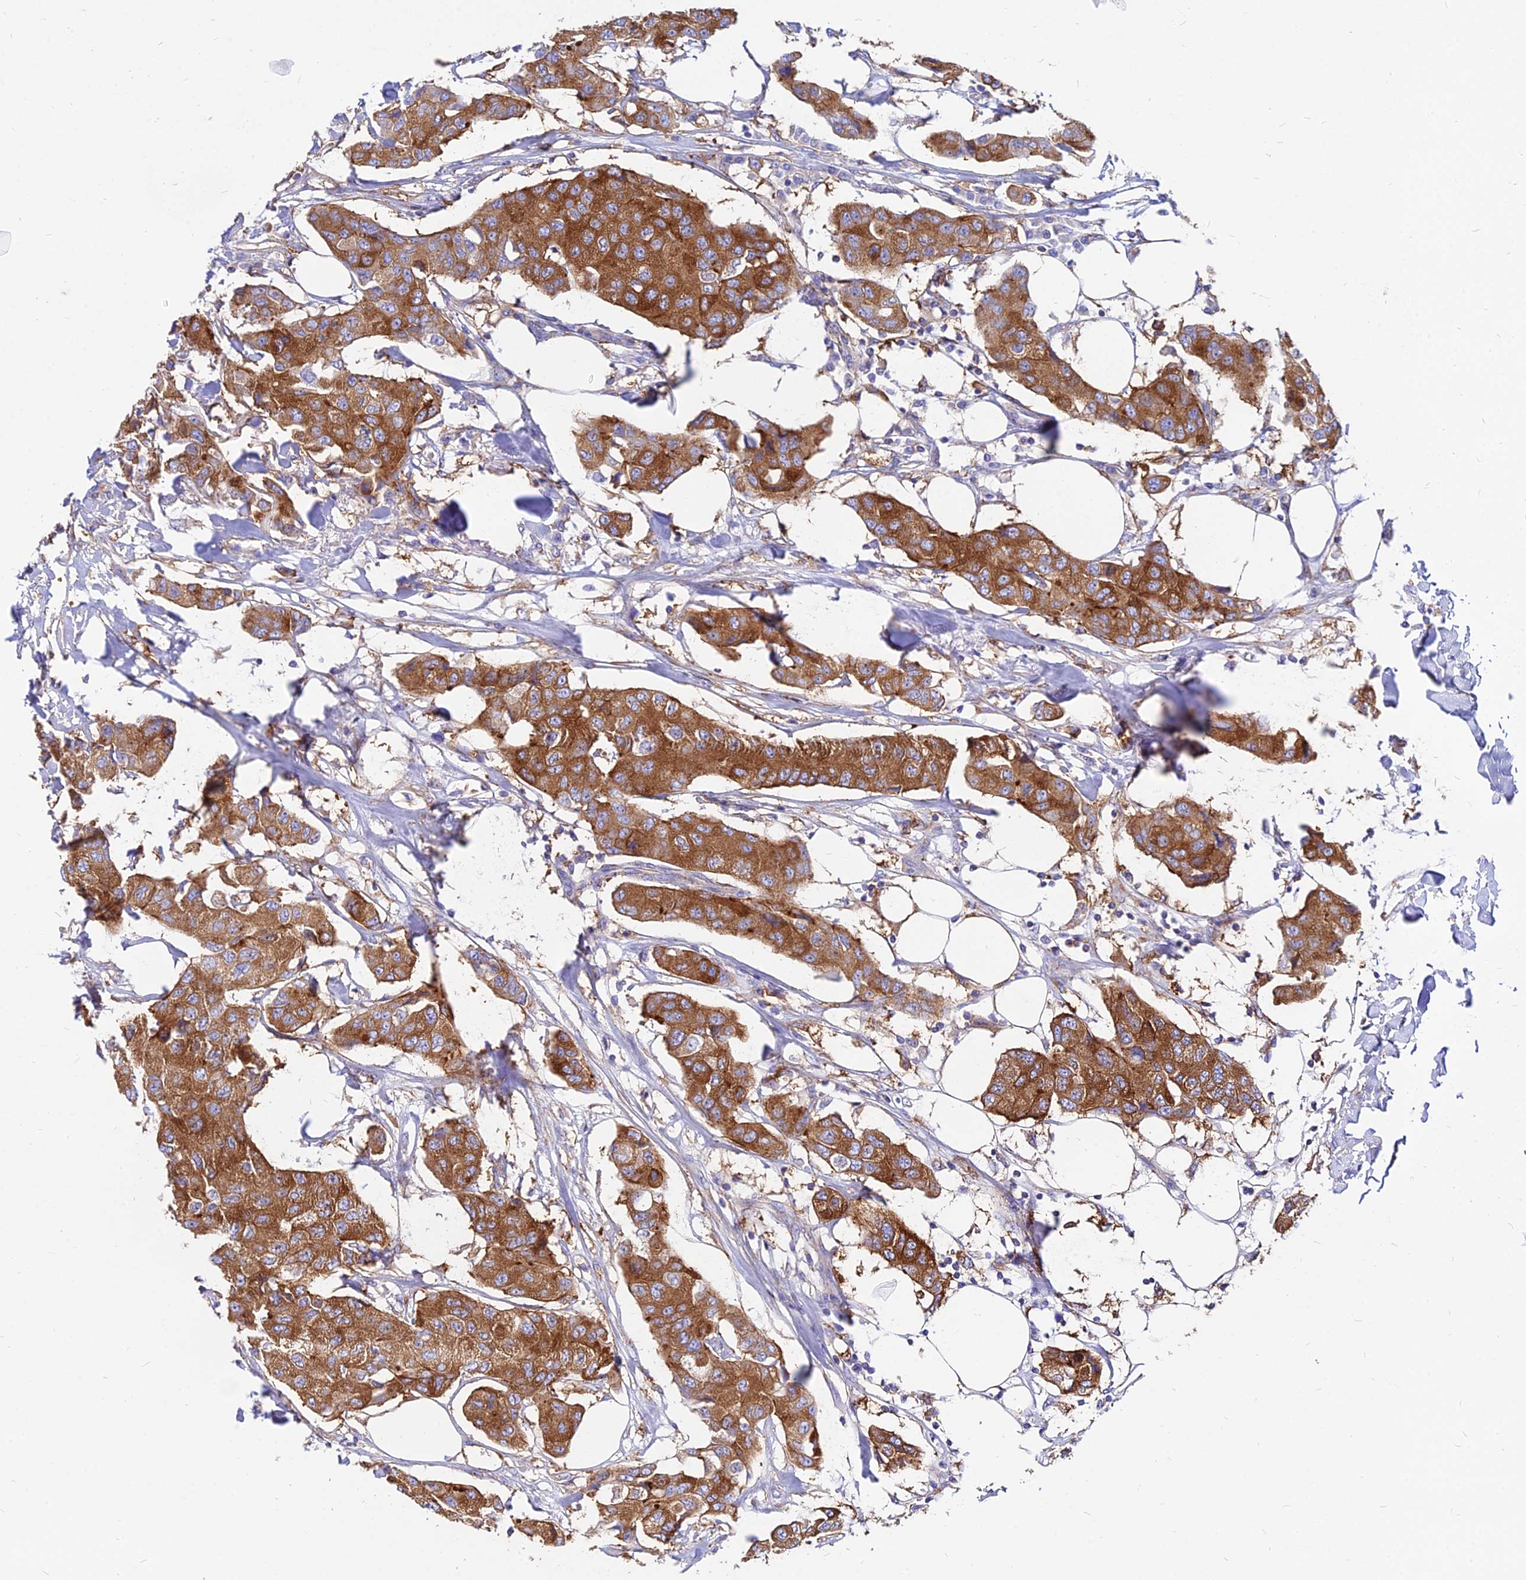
{"staining": {"intensity": "strong", "quantity": ">75%", "location": "cytoplasmic/membranous"}, "tissue": "breast cancer", "cell_type": "Tumor cells", "image_type": "cancer", "snomed": [{"axis": "morphology", "description": "Duct carcinoma"}, {"axis": "topography", "description": "Breast"}], "caption": "This histopathology image exhibits immunohistochemistry (IHC) staining of breast cancer, with high strong cytoplasmic/membranous staining in about >75% of tumor cells.", "gene": "AGTRAP", "patient": {"sex": "female", "age": 80}}